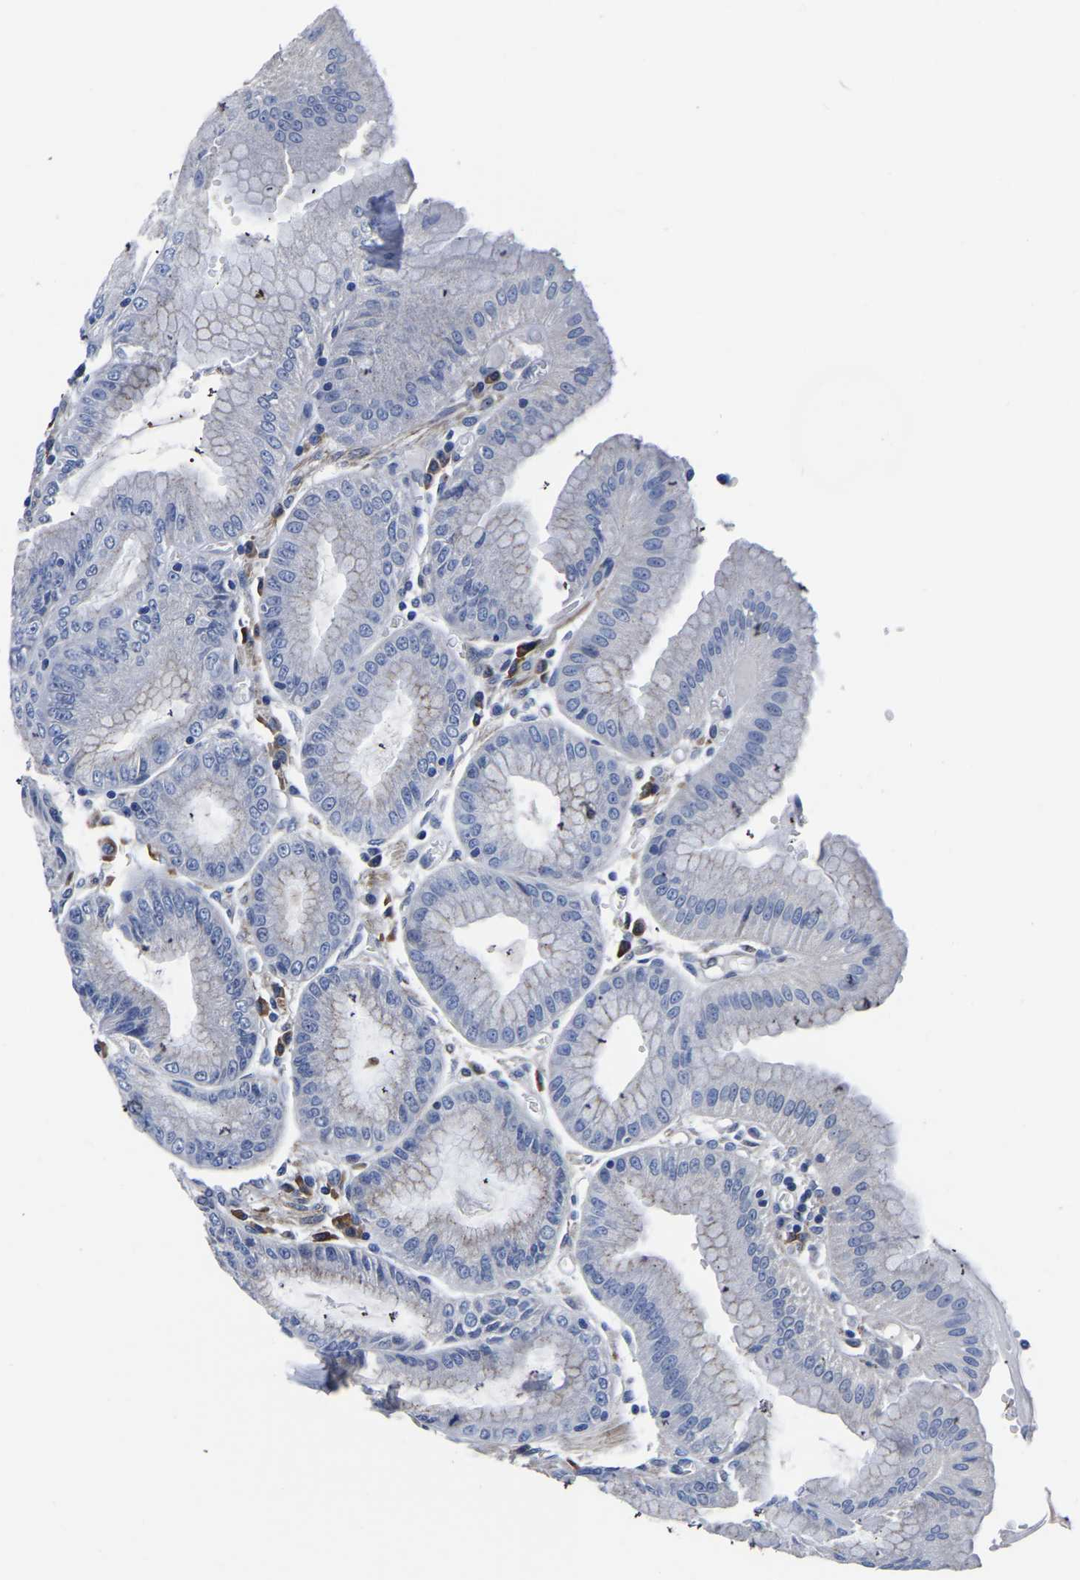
{"staining": {"intensity": "negative", "quantity": "none", "location": "none"}, "tissue": "stomach", "cell_type": "Glandular cells", "image_type": "normal", "snomed": [{"axis": "morphology", "description": "Normal tissue, NOS"}, {"axis": "topography", "description": "Stomach, lower"}], "caption": "This is an IHC photomicrograph of unremarkable human stomach. There is no staining in glandular cells.", "gene": "PDLIM7", "patient": {"sex": "male", "age": 71}}